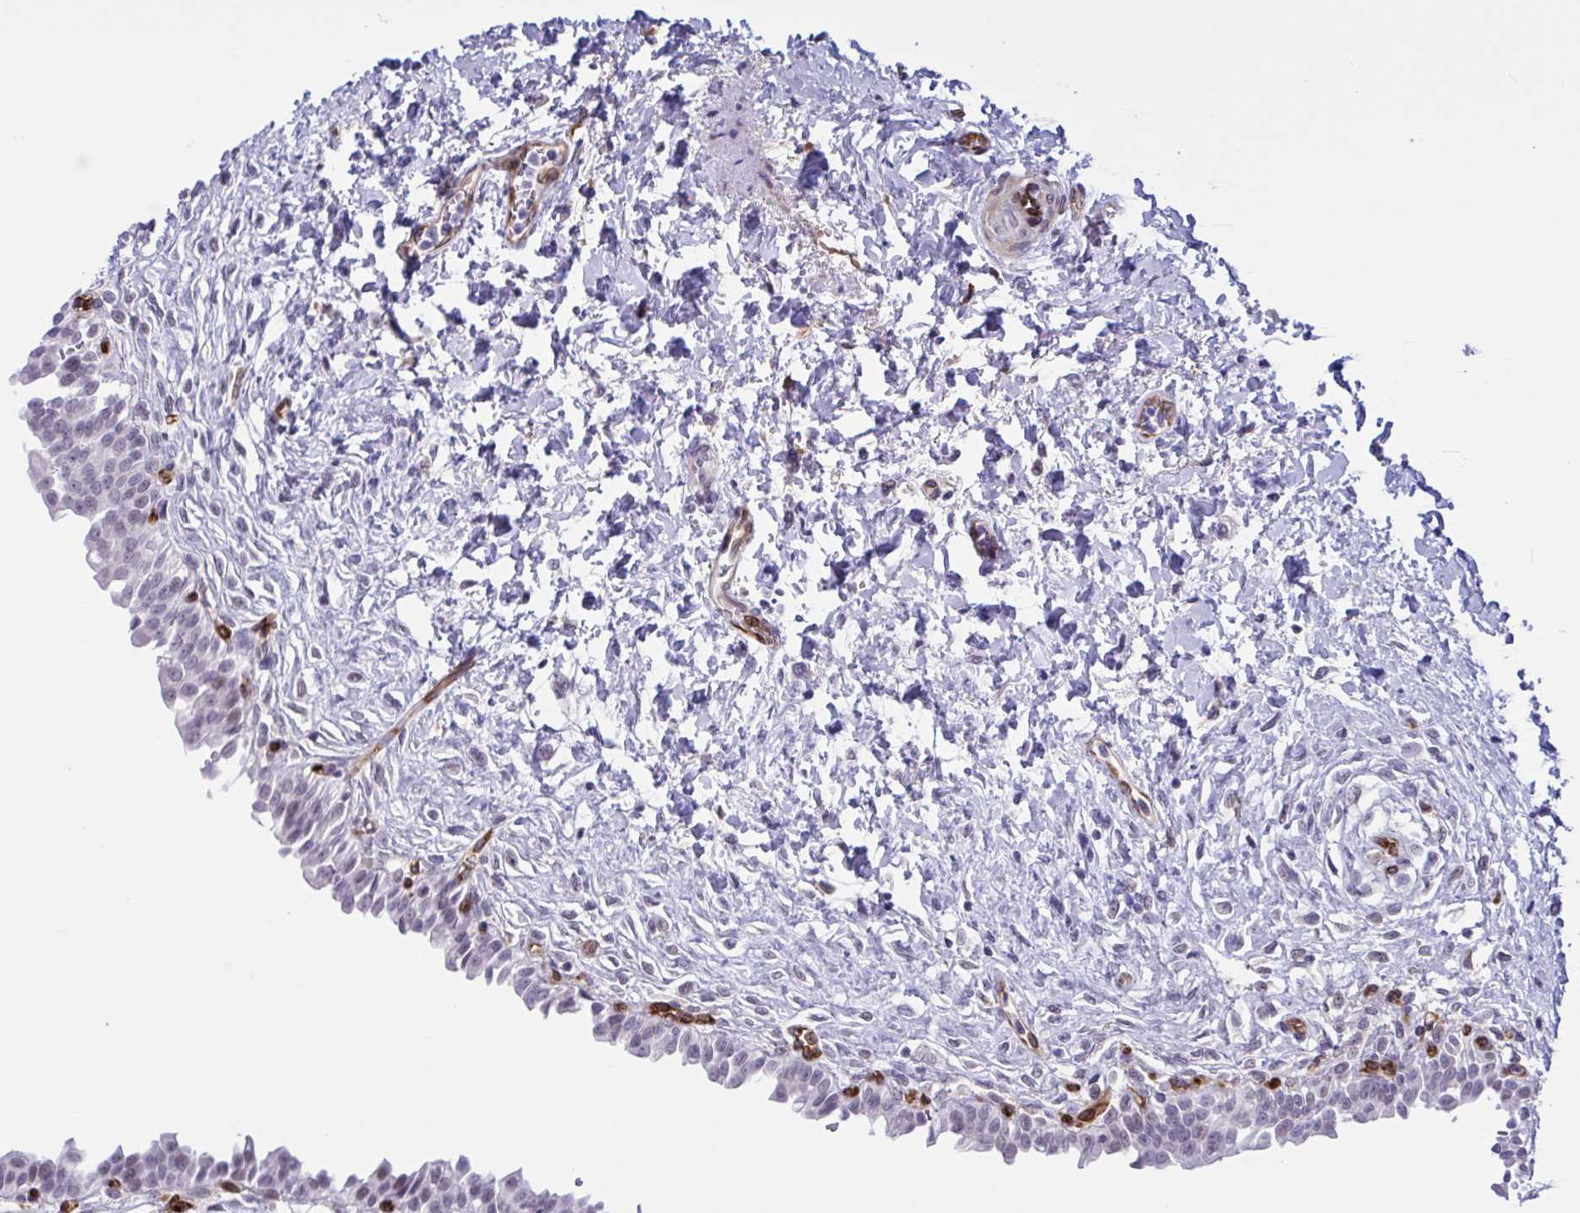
{"staining": {"intensity": "negative", "quantity": "none", "location": "none"}, "tissue": "urinary bladder", "cell_type": "Urothelial cells", "image_type": "normal", "snomed": [{"axis": "morphology", "description": "Normal tissue, NOS"}, {"axis": "topography", "description": "Urinary bladder"}], "caption": "An immunohistochemistry photomicrograph of benign urinary bladder is shown. There is no staining in urothelial cells of urinary bladder.", "gene": "EML1", "patient": {"sex": "male", "age": 37}}